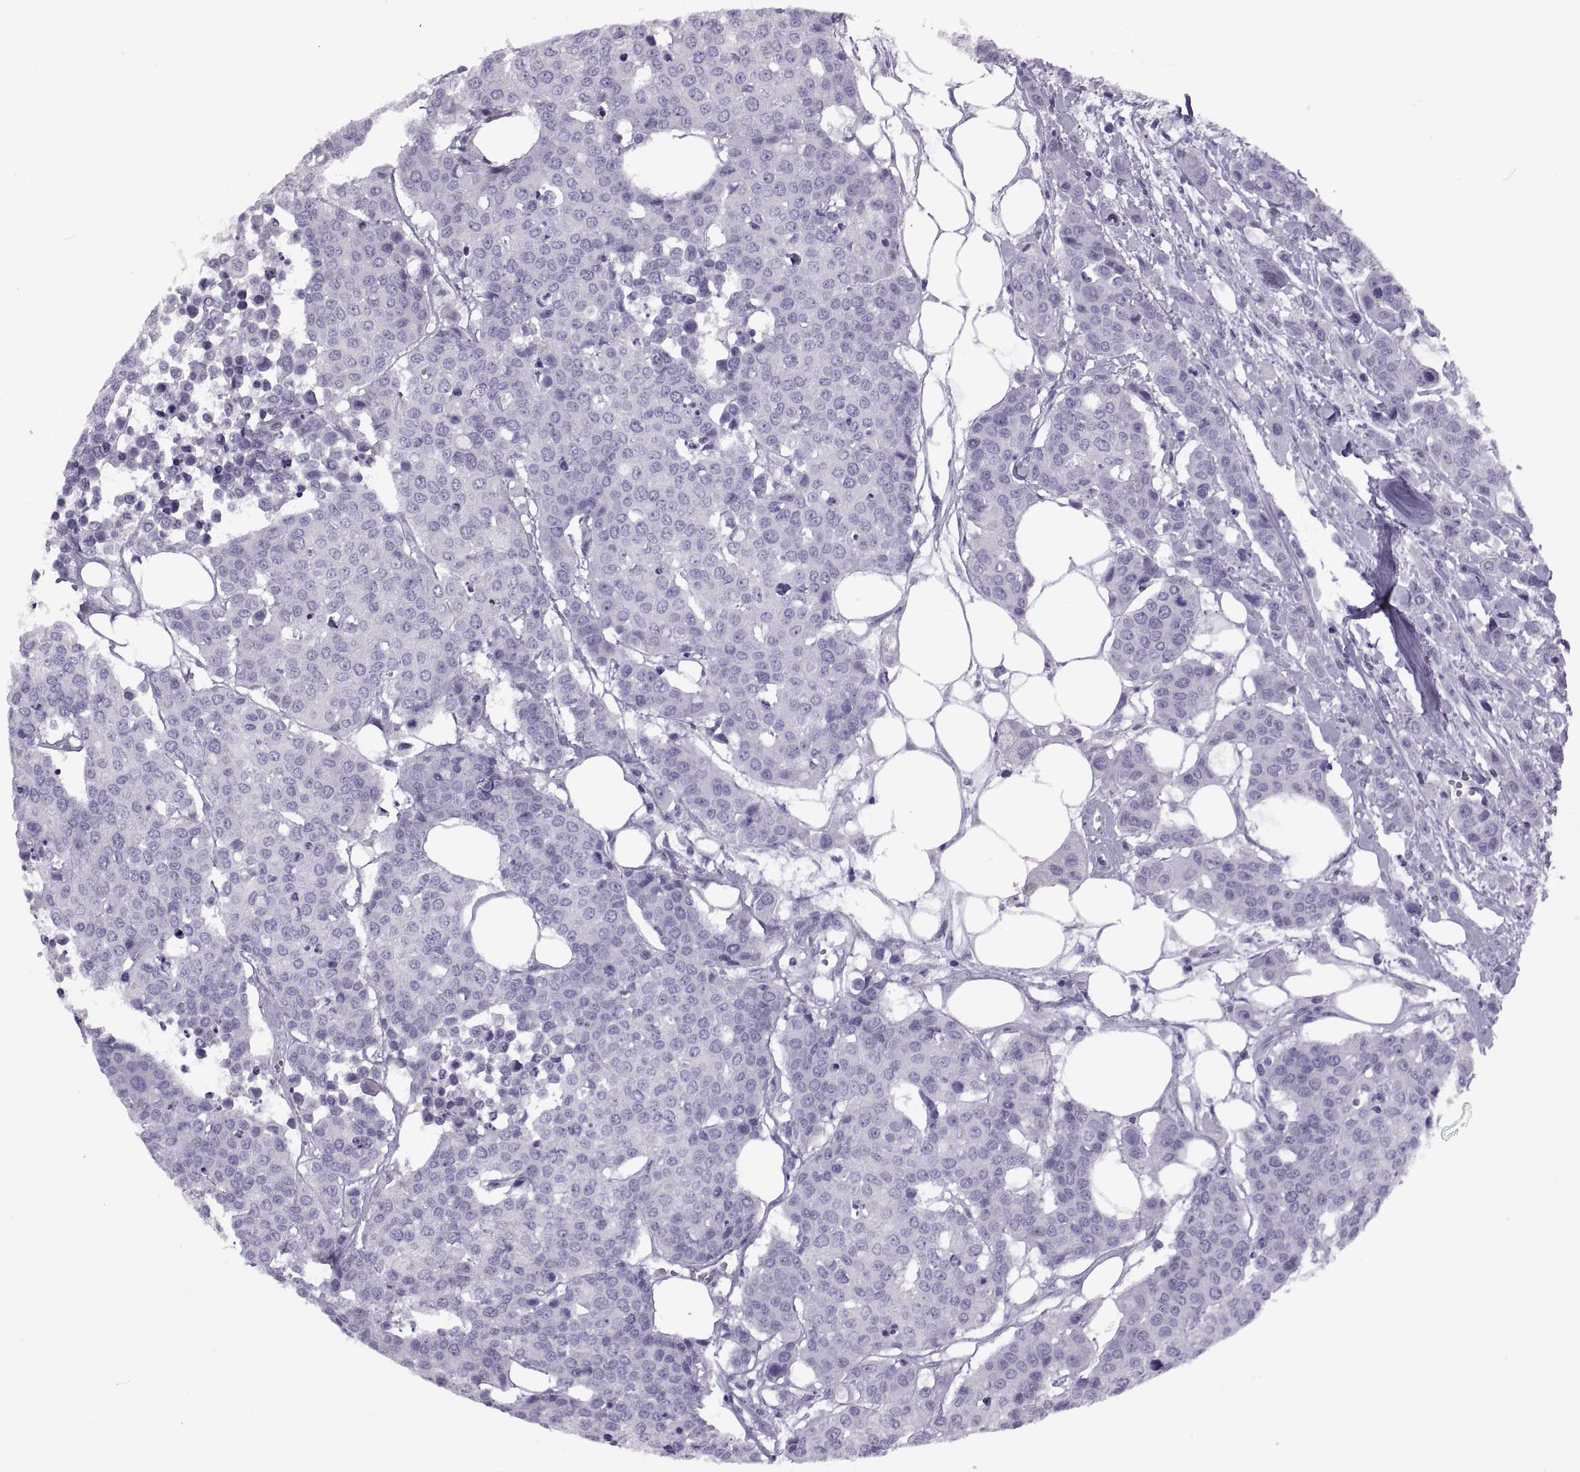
{"staining": {"intensity": "negative", "quantity": "none", "location": "none"}, "tissue": "carcinoid", "cell_type": "Tumor cells", "image_type": "cancer", "snomed": [{"axis": "morphology", "description": "Carcinoid, malignant, NOS"}, {"axis": "topography", "description": "Colon"}], "caption": "A histopathology image of carcinoid stained for a protein shows no brown staining in tumor cells.", "gene": "RLBP1", "patient": {"sex": "male", "age": 81}}